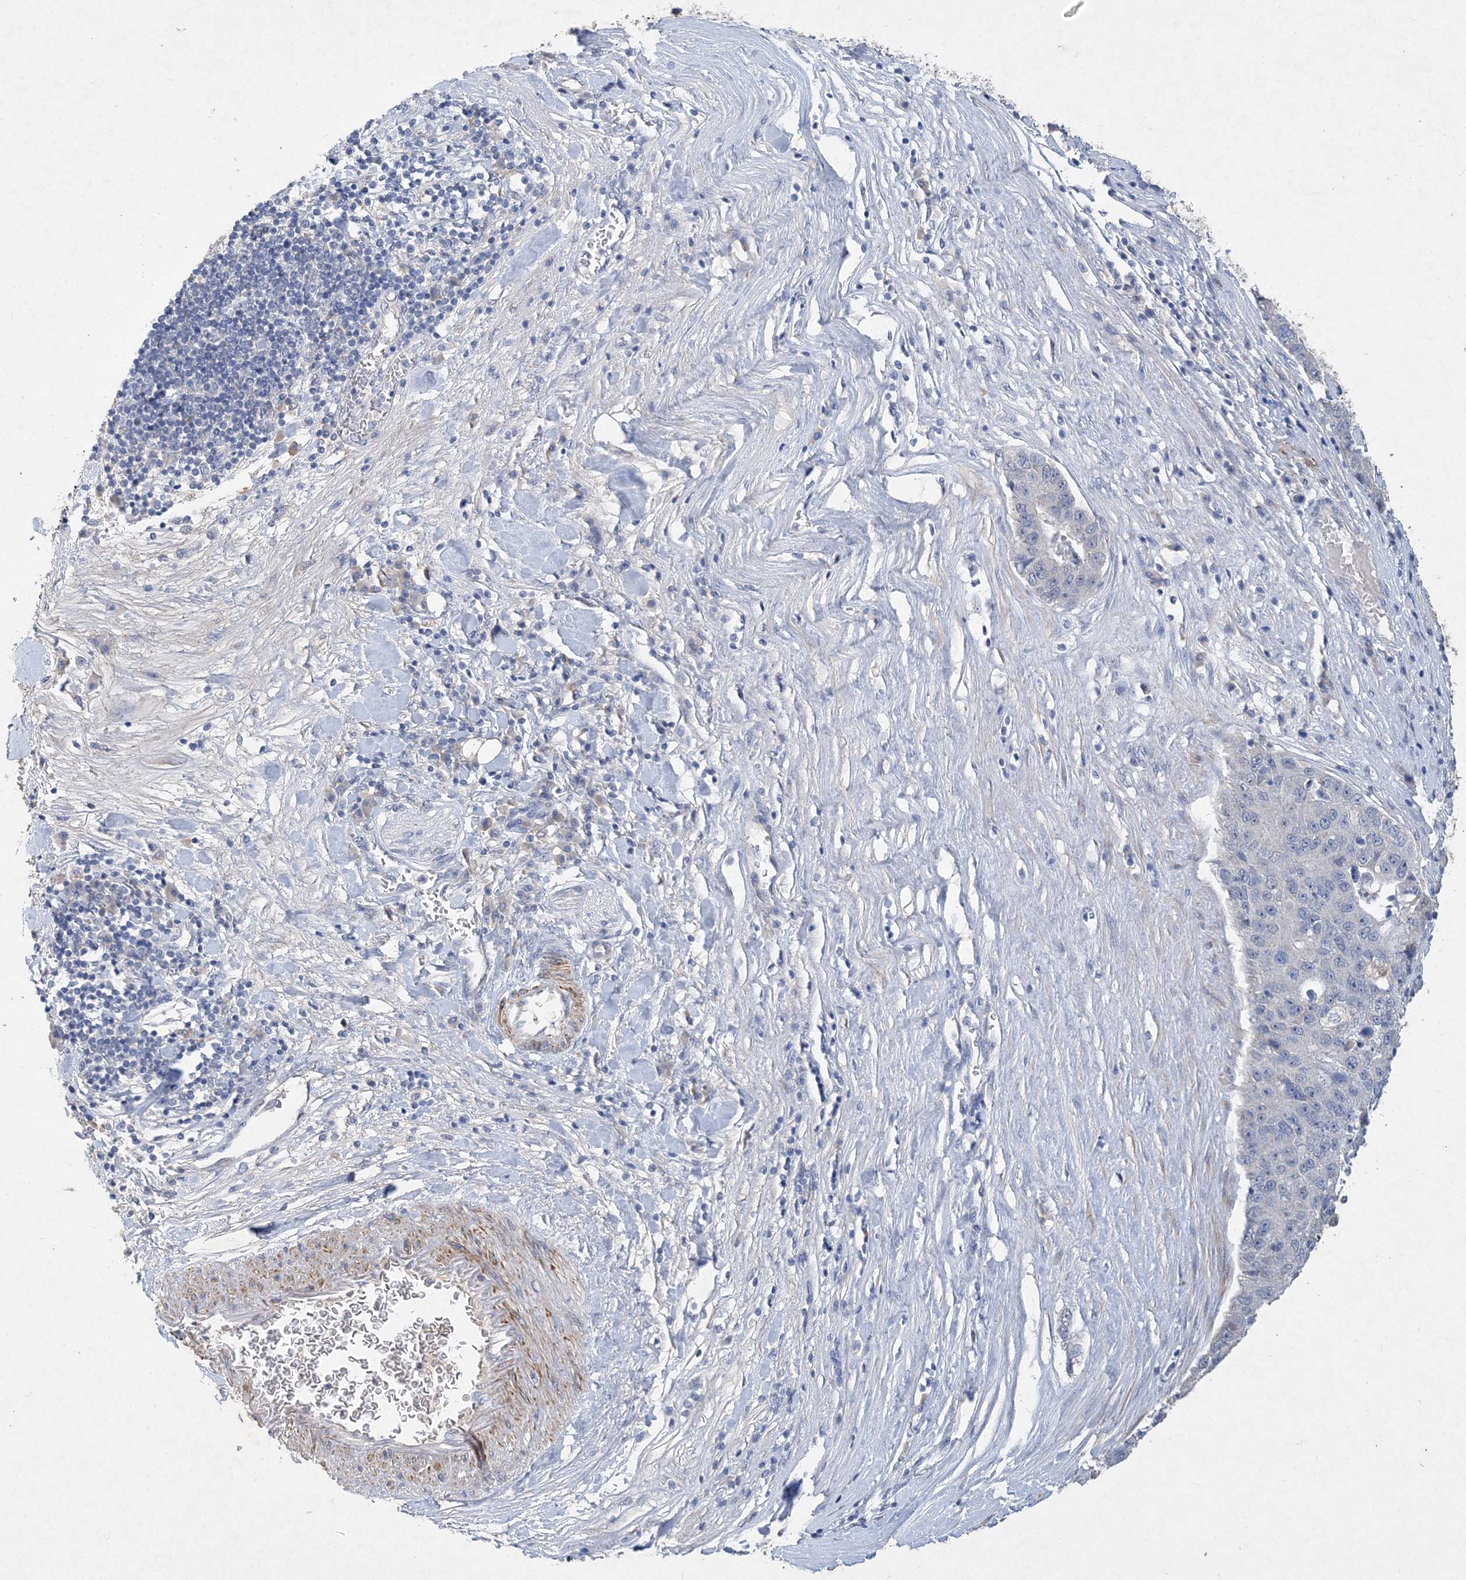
{"staining": {"intensity": "negative", "quantity": "none", "location": "none"}, "tissue": "pancreatic cancer", "cell_type": "Tumor cells", "image_type": "cancer", "snomed": [{"axis": "morphology", "description": "Adenocarcinoma, NOS"}, {"axis": "topography", "description": "Pancreas"}], "caption": "Immunohistochemistry photomicrograph of pancreatic cancer stained for a protein (brown), which exhibits no staining in tumor cells.", "gene": "C11orf58", "patient": {"sex": "female", "age": 61}}